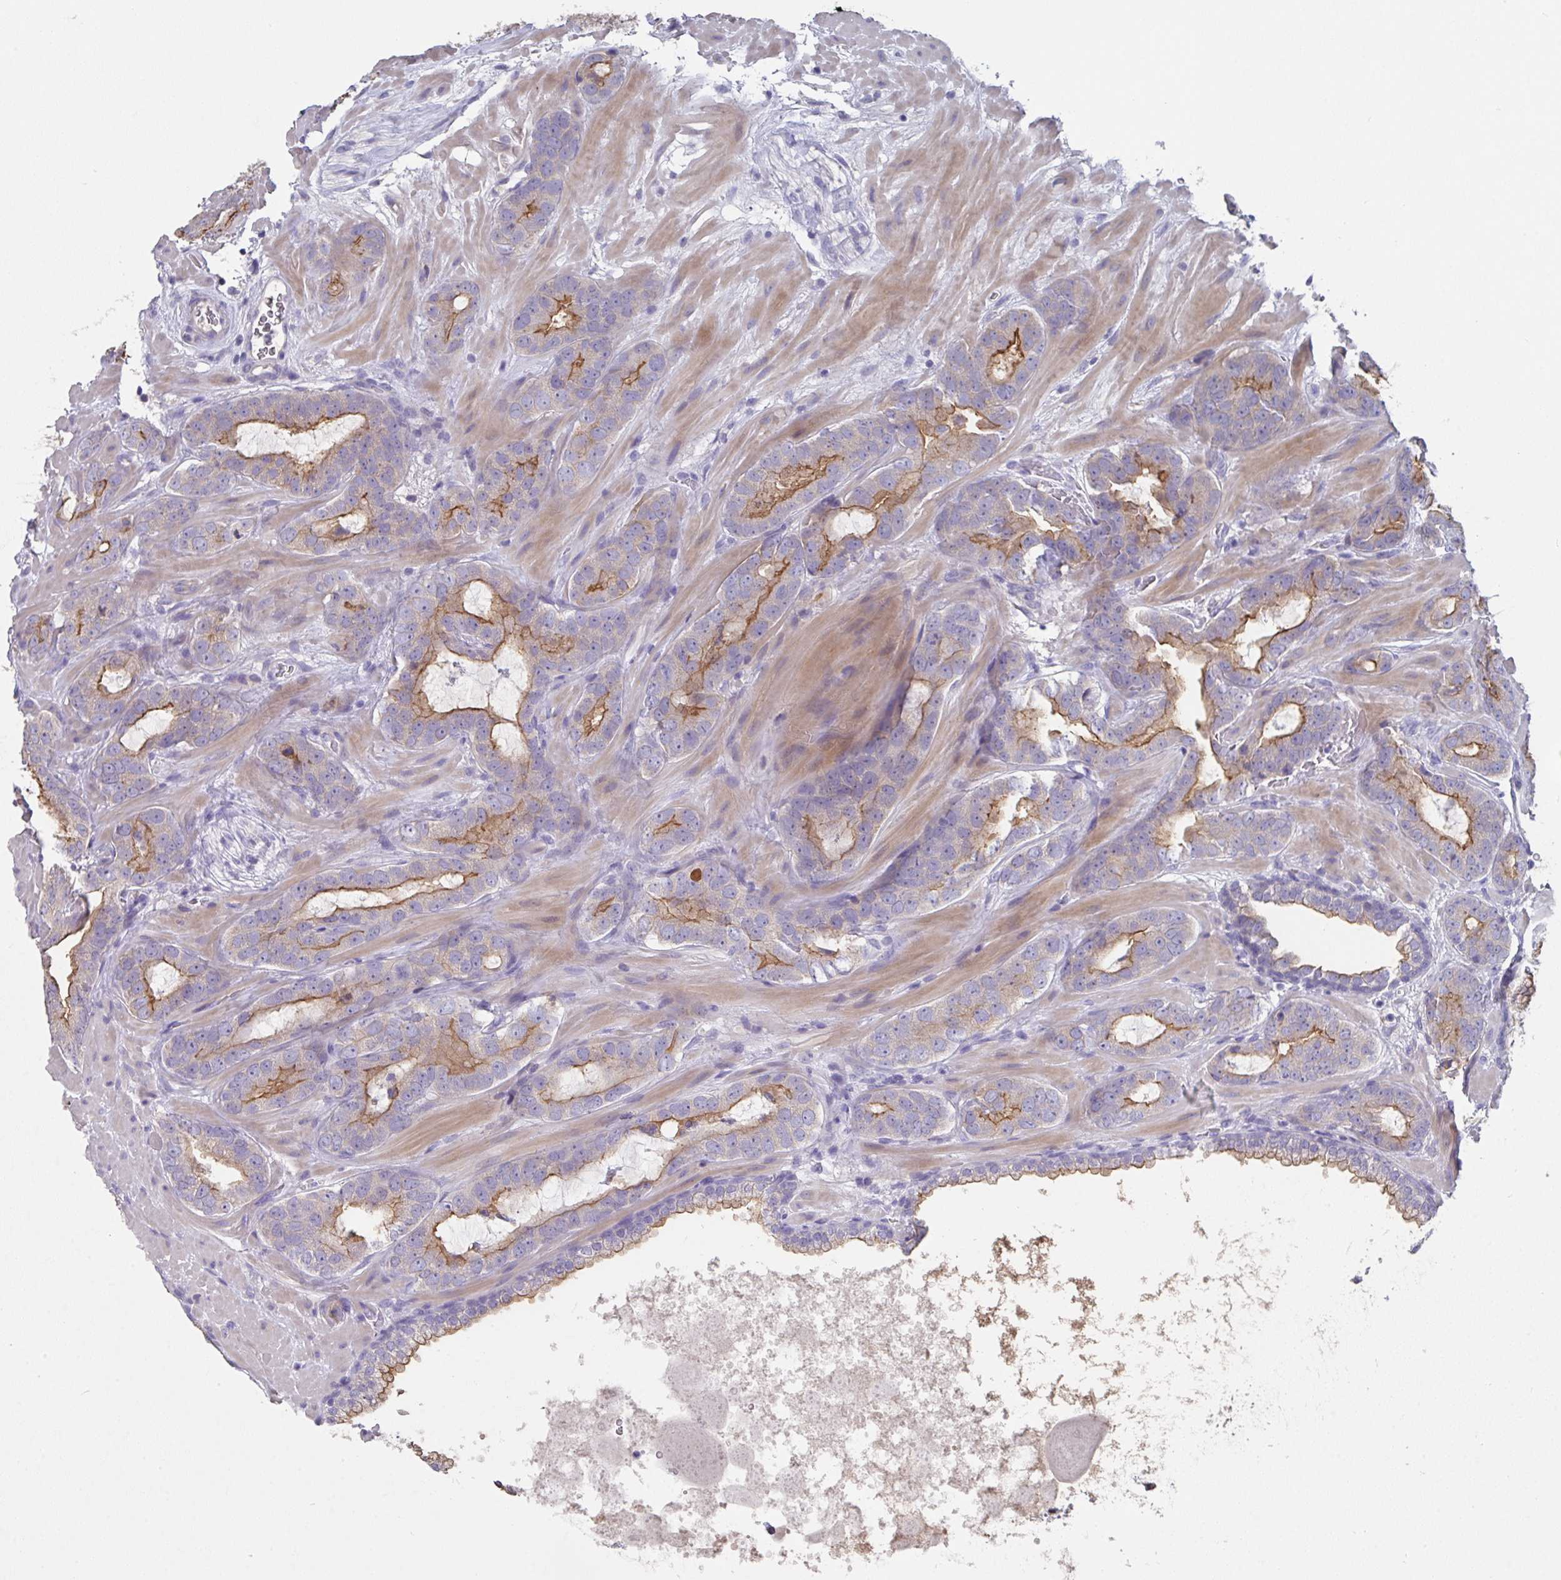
{"staining": {"intensity": "moderate", "quantity": ">75%", "location": "cytoplasmic/membranous"}, "tissue": "prostate cancer", "cell_type": "Tumor cells", "image_type": "cancer", "snomed": [{"axis": "morphology", "description": "Adenocarcinoma, Low grade"}, {"axis": "topography", "description": "Prostate"}], "caption": "DAB immunohistochemical staining of human prostate cancer exhibits moderate cytoplasmic/membranous protein expression in approximately >75% of tumor cells.", "gene": "SLC44A4", "patient": {"sex": "male", "age": 62}}